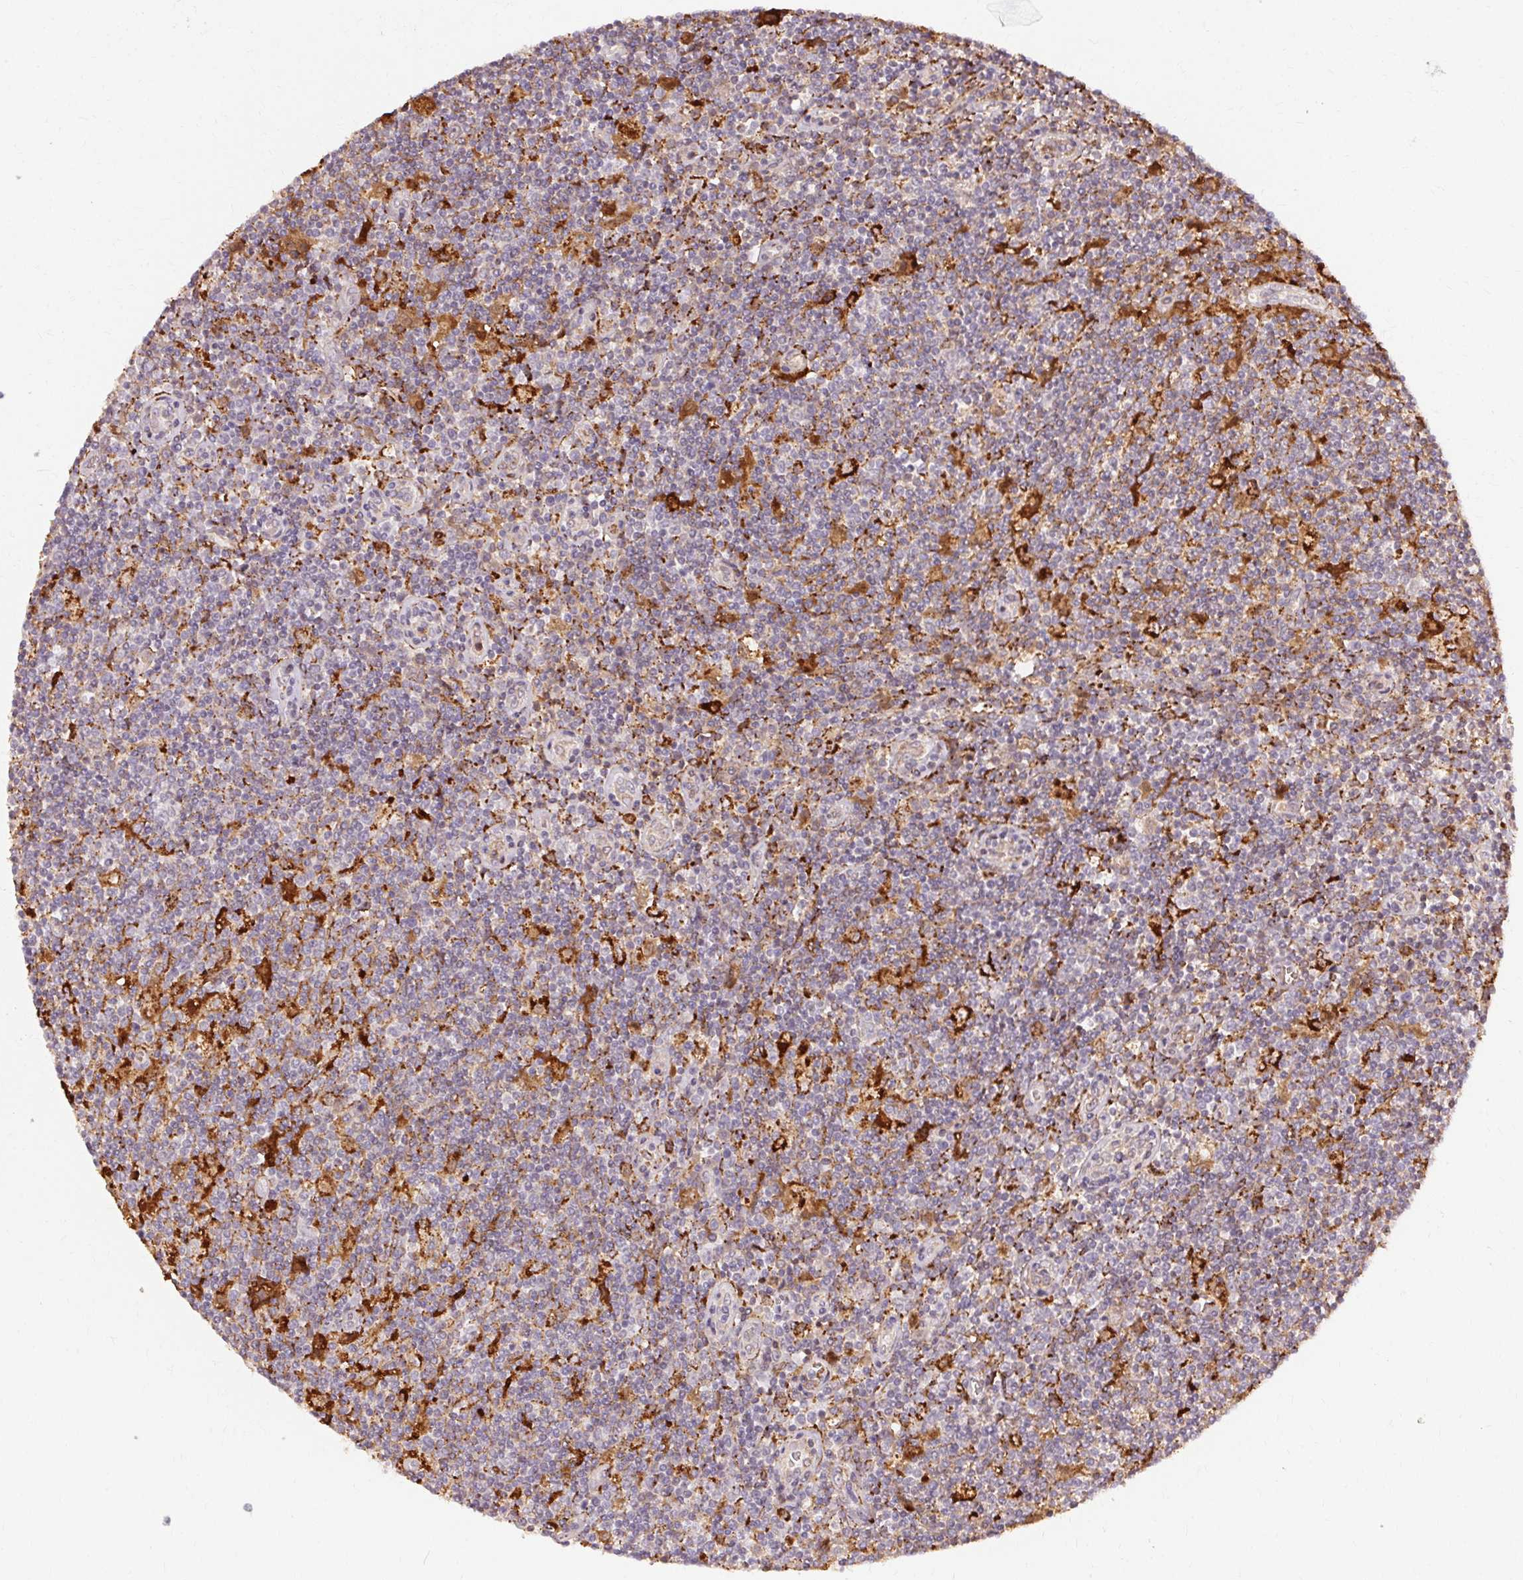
{"staining": {"intensity": "negative", "quantity": "none", "location": "none"}, "tissue": "lymphoma", "cell_type": "Tumor cells", "image_type": "cancer", "snomed": [{"axis": "morphology", "description": "Hodgkin's disease, NOS"}, {"axis": "topography", "description": "Lymph node"}], "caption": "Human lymphoma stained for a protein using immunohistochemistry (IHC) demonstrates no positivity in tumor cells.", "gene": "REP15", "patient": {"sex": "male", "age": 40}}